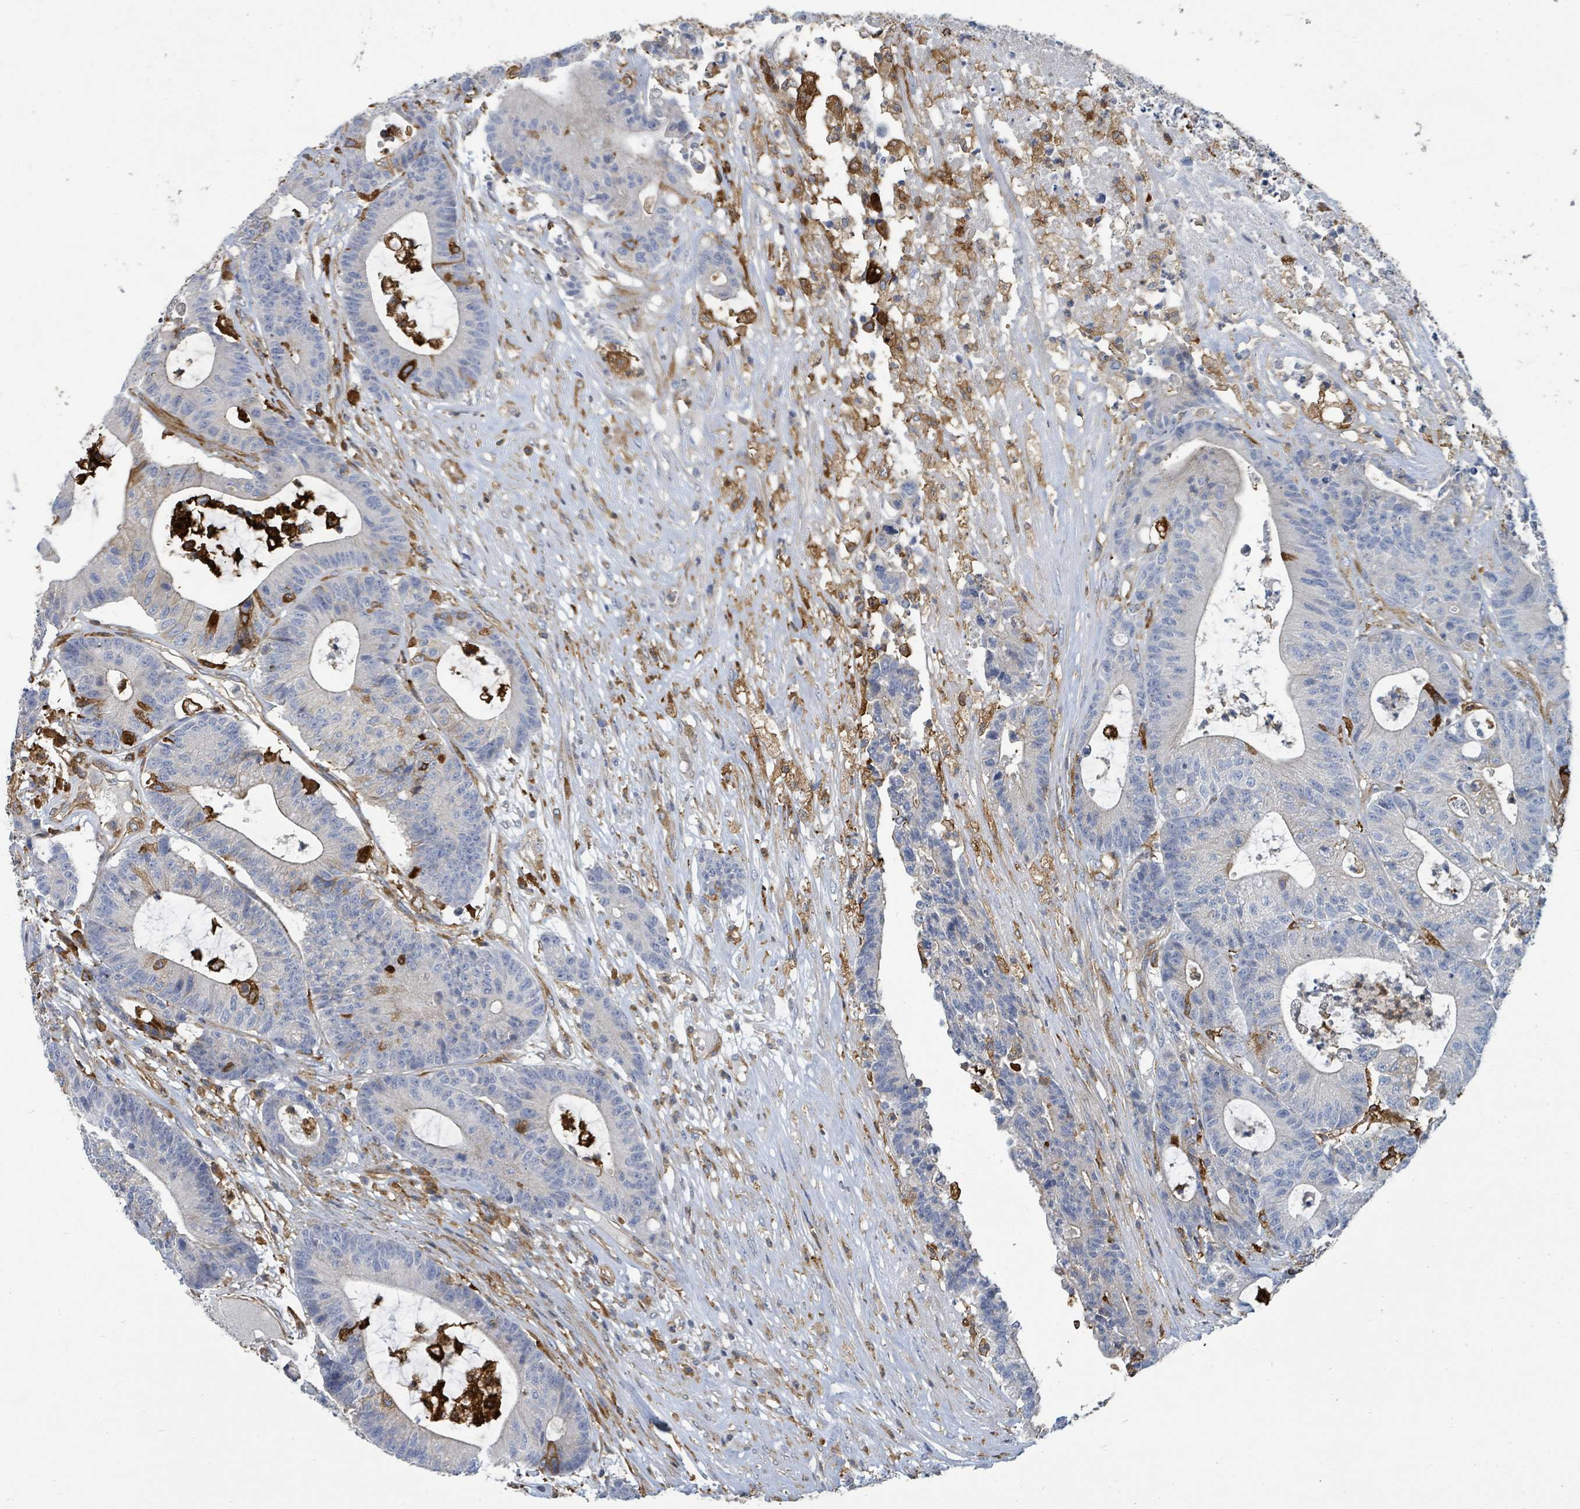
{"staining": {"intensity": "negative", "quantity": "none", "location": "none"}, "tissue": "colorectal cancer", "cell_type": "Tumor cells", "image_type": "cancer", "snomed": [{"axis": "morphology", "description": "Adenocarcinoma, NOS"}, {"axis": "topography", "description": "Colon"}], "caption": "There is no significant staining in tumor cells of colorectal cancer.", "gene": "IFIT1", "patient": {"sex": "female", "age": 84}}